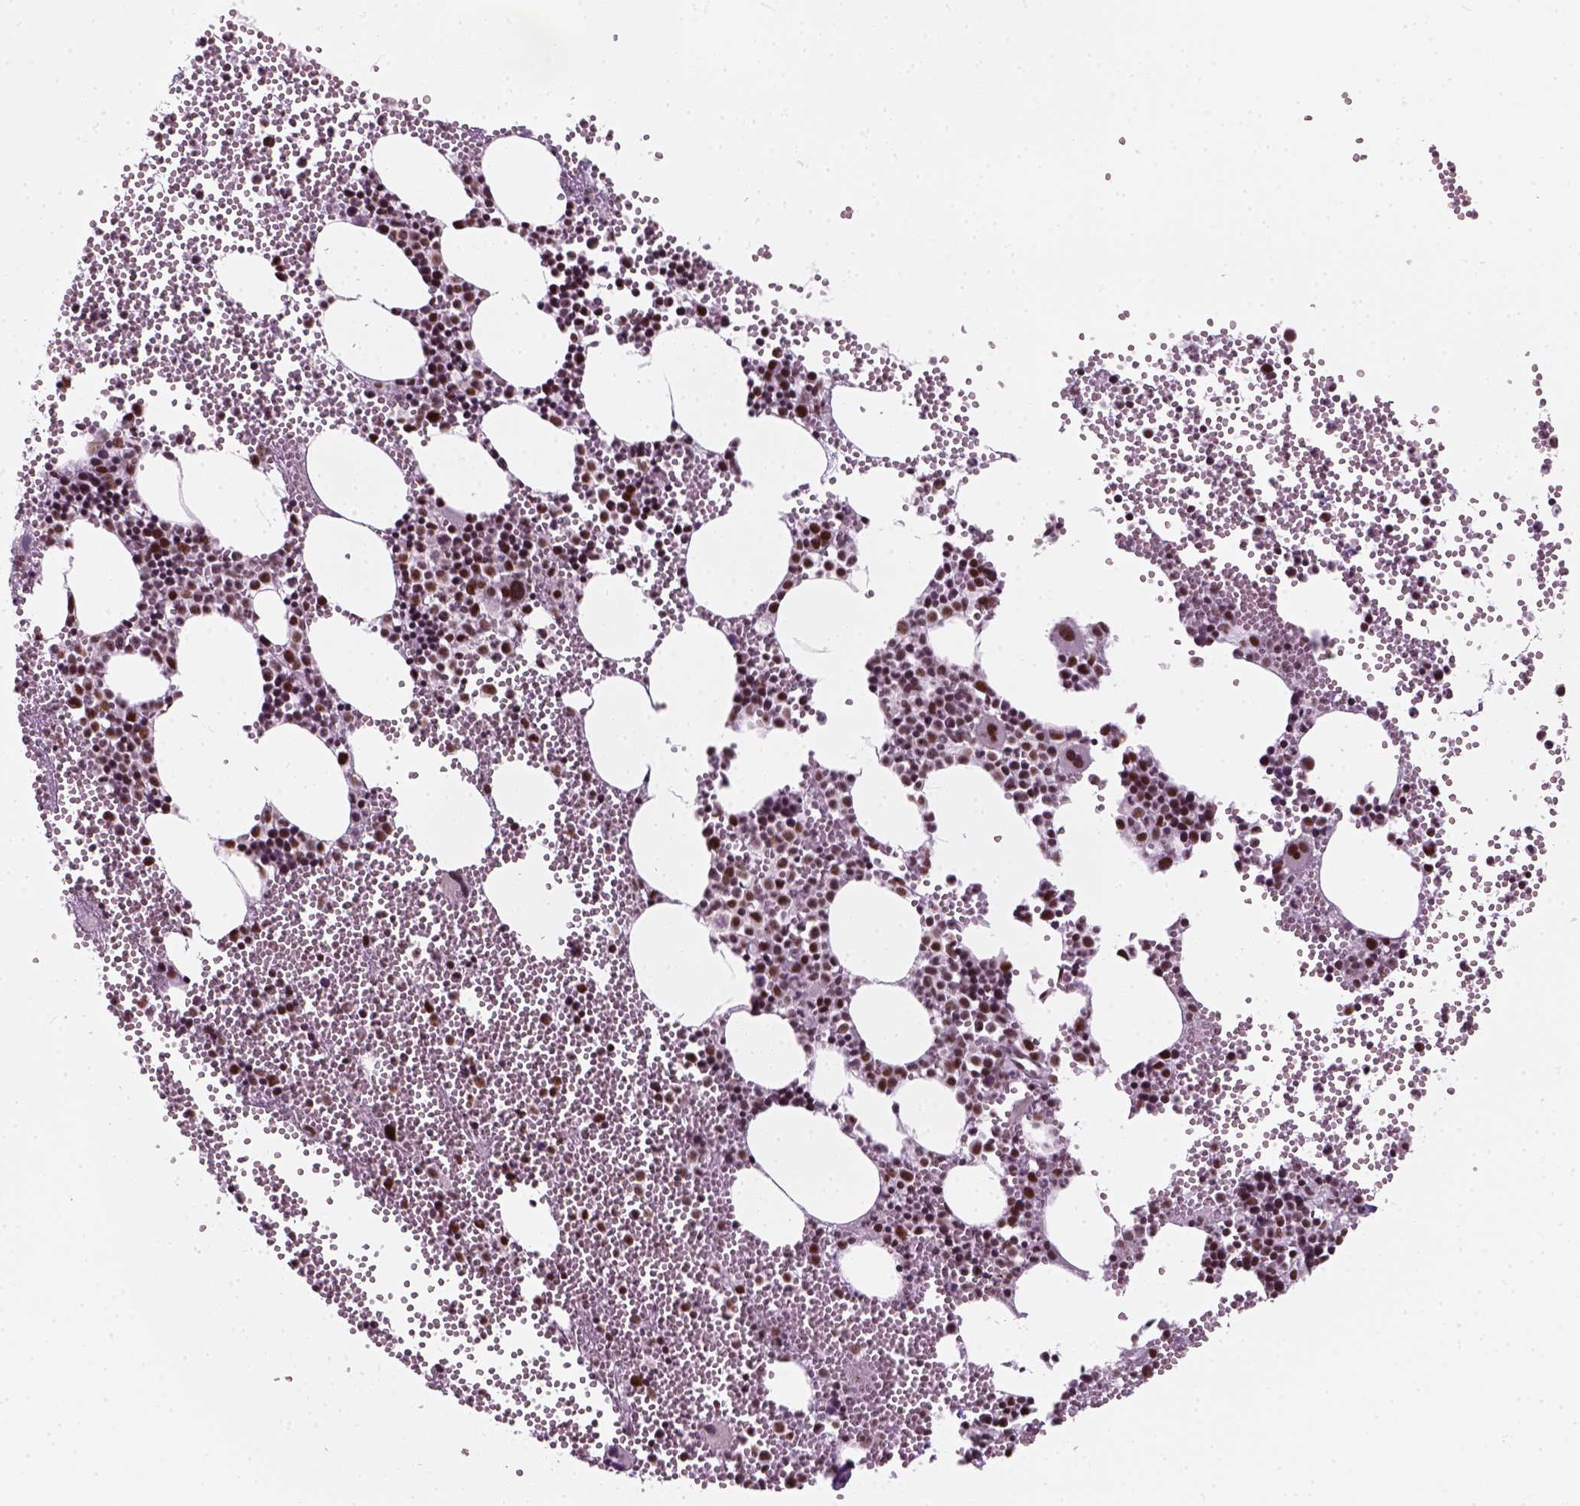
{"staining": {"intensity": "strong", "quantity": "<25%", "location": "nuclear"}, "tissue": "bone marrow", "cell_type": "Hematopoietic cells", "image_type": "normal", "snomed": [{"axis": "morphology", "description": "Normal tissue, NOS"}, {"axis": "topography", "description": "Bone marrow"}], "caption": "Hematopoietic cells display medium levels of strong nuclear staining in about <25% of cells in benign human bone marrow. The protein is stained brown, and the nuclei are stained in blue (DAB IHC with brightfield microscopy, high magnification).", "gene": "GTF2F1", "patient": {"sex": "male", "age": 89}}